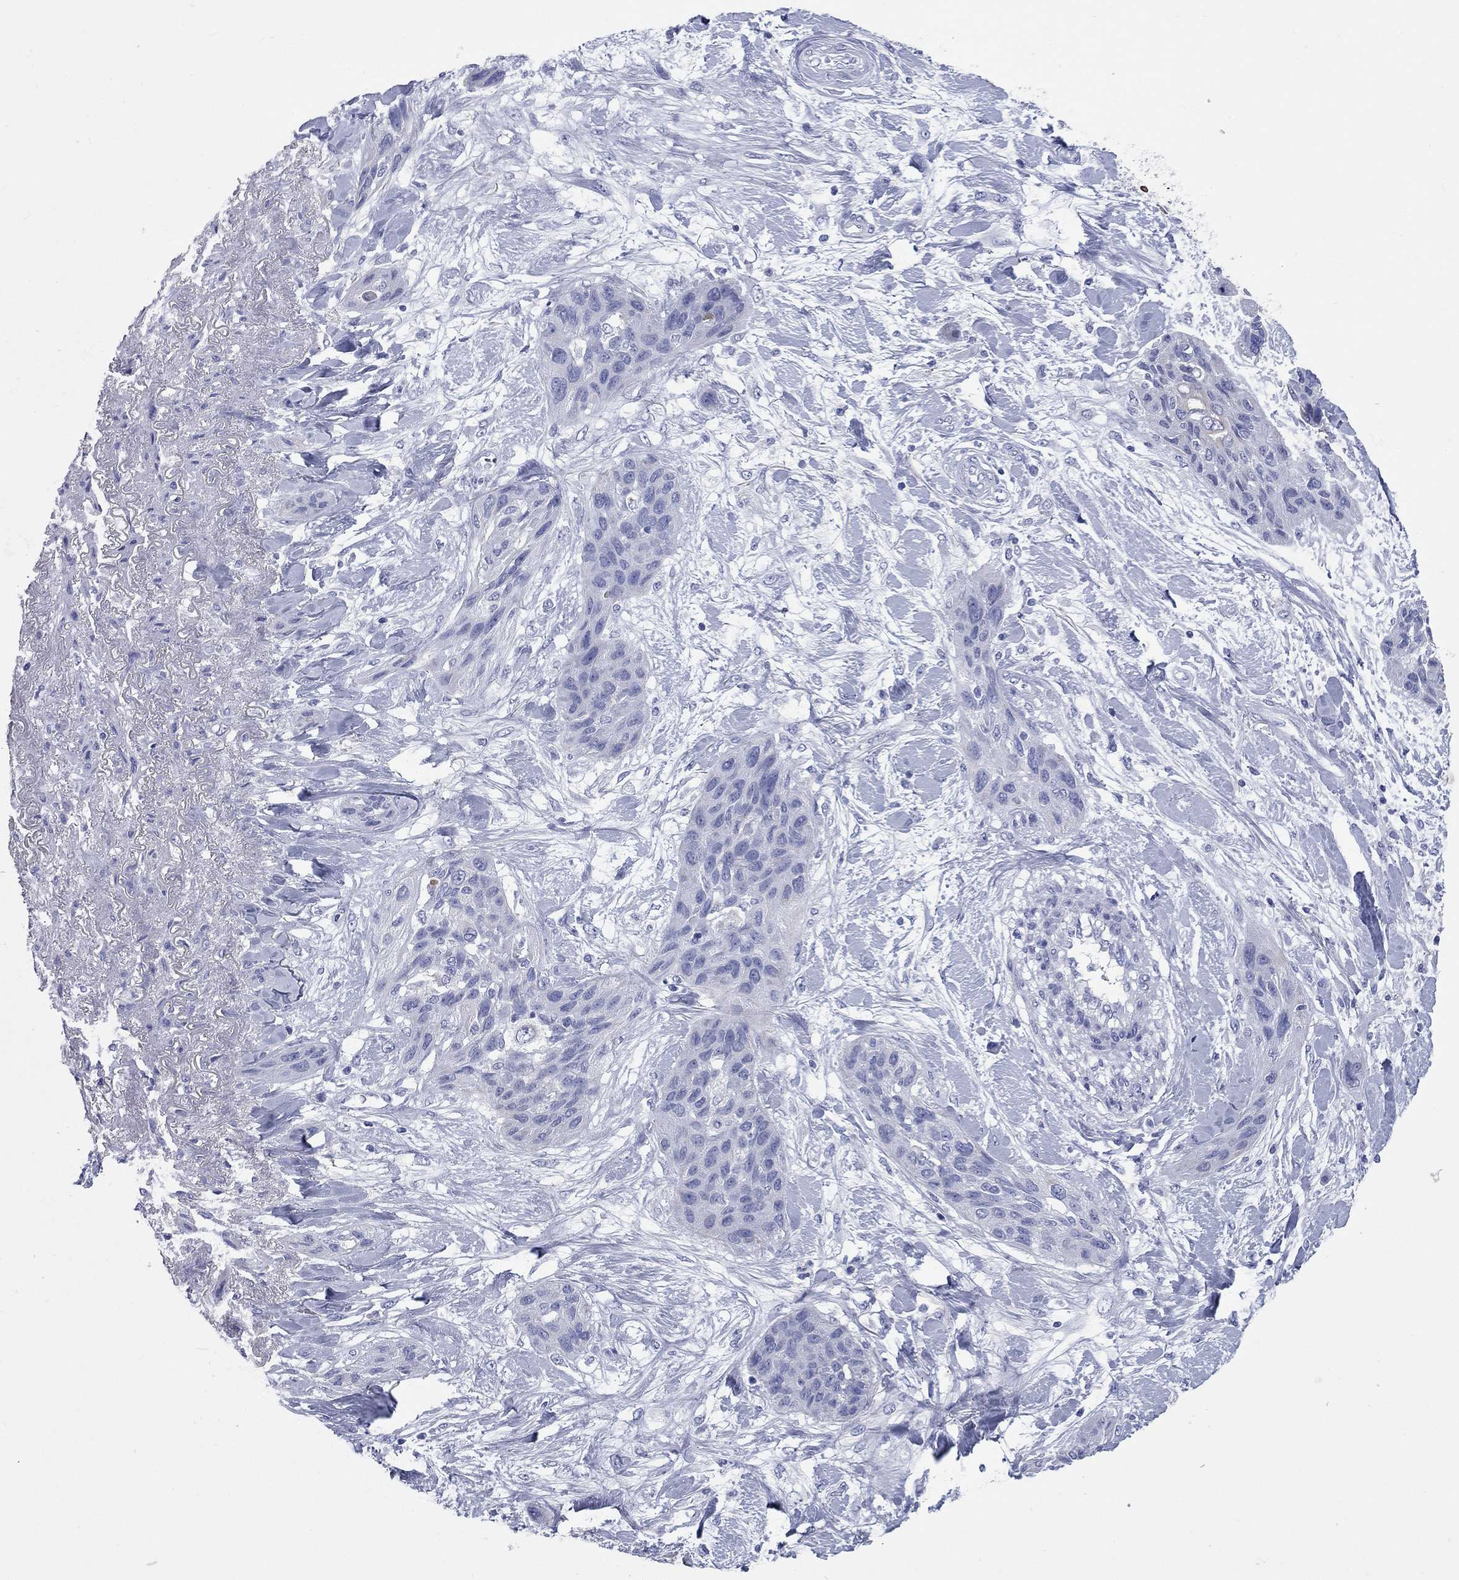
{"staining": {"intensity": "negative", "quantity": "none", "location": "none"}, "tissue": "lung cancer", "cell_type": "Tumor cells", "image_type": "cancer", "snomed": [{"axis": "morphology", "description": "Squamous cell carcinoma, NOS"}, {"axis": "topography", "description": "Lung"}], "caption": "Immunohistochemistry (IHC) photomicrograph of neoplastic tissue: lung squamous cell carcinoma stained with DAB displays no significant protein staining in tumor cells.", "gene": "CCNA1", "patient": {"sex": "female", "age": 70}}